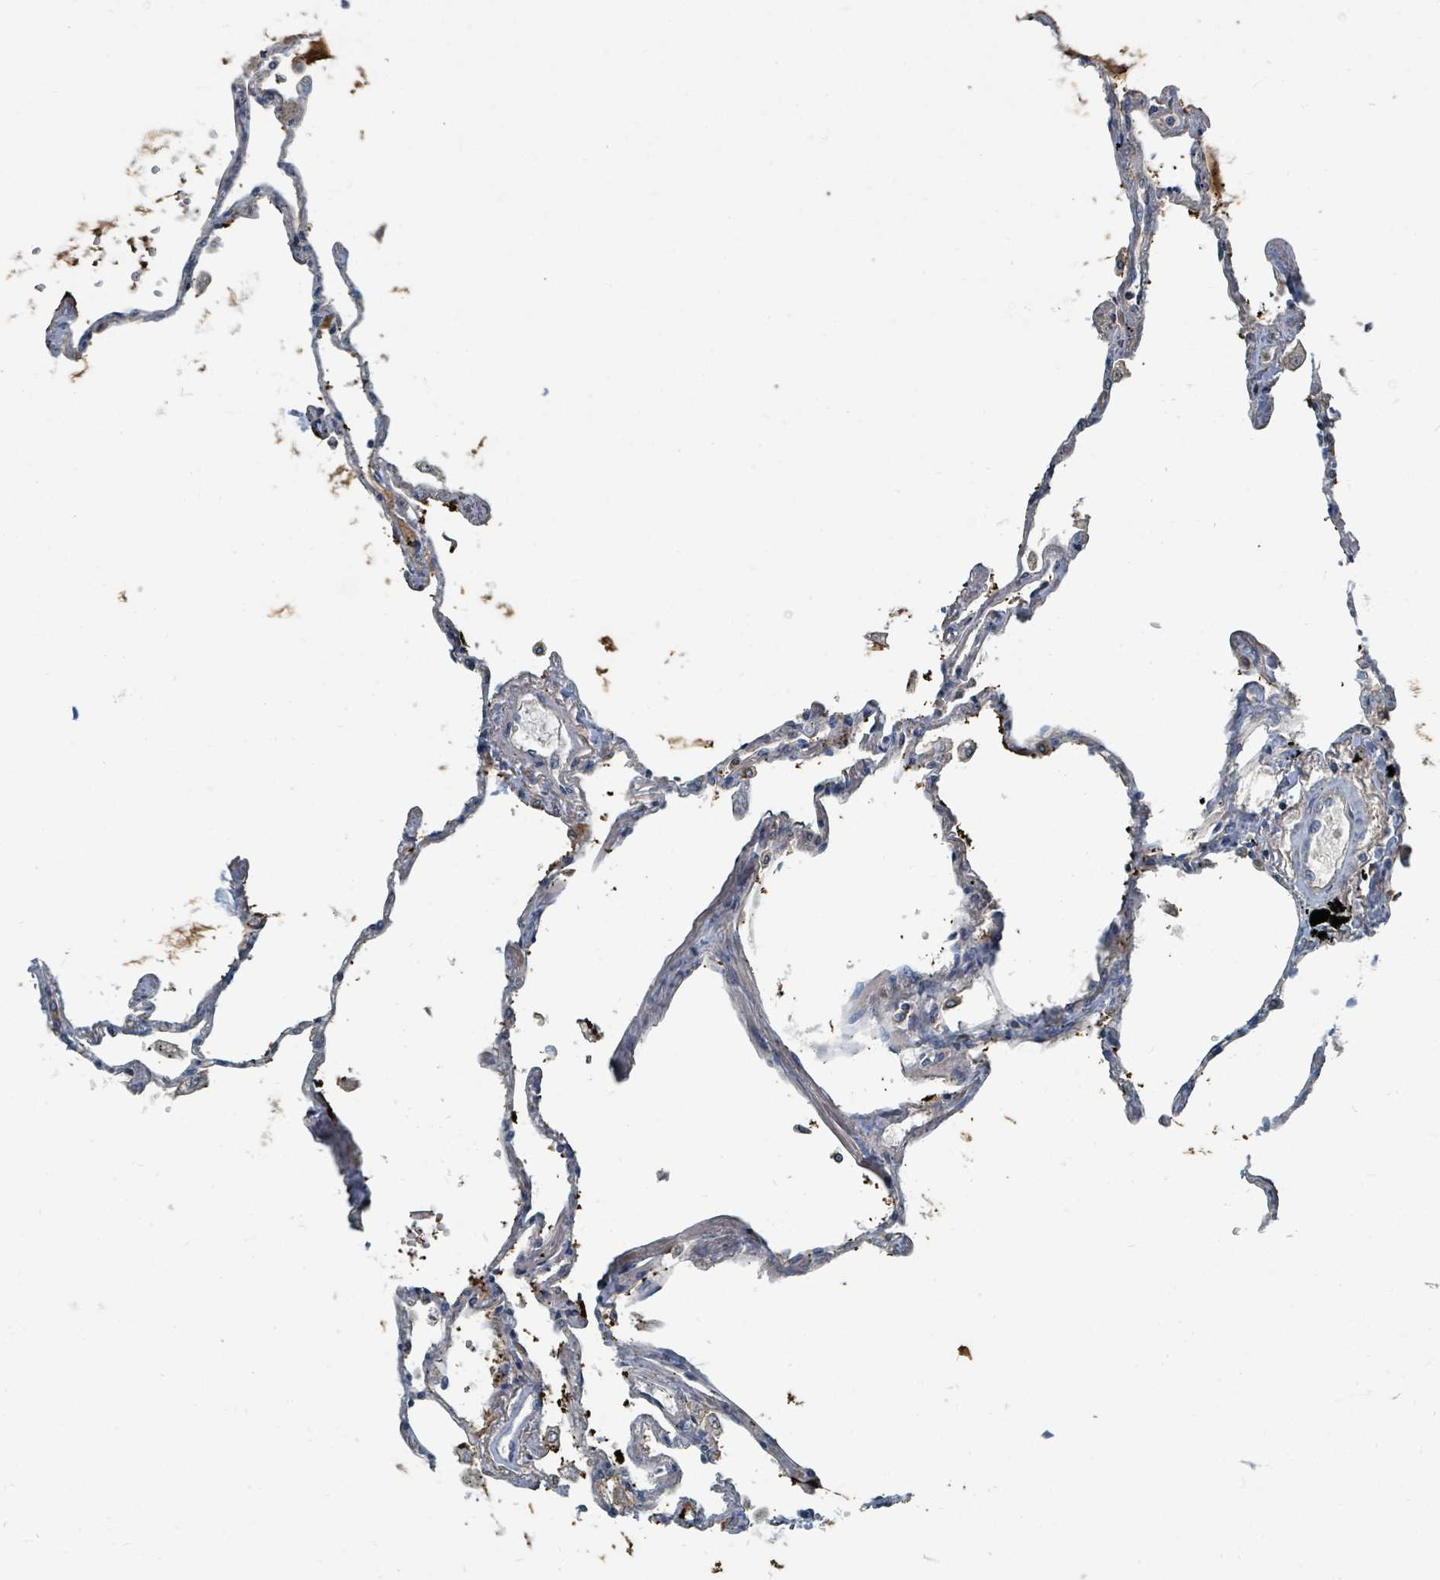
{"staining": {"intensity": "negative", "quantity": "none", "location": "none"}, "tissue": "lung", "cell_type": "Alveolar cells", "image_type": "normal", "snomed": [{"axis": "morphology", "description": "Normal tissue, NOS"}, {"axis": "topography", "description": "Lung"}], "caption": "IHC photomicrograph of unremarkable lung: human lung stained with DAB displays no significant protein positivity in alveolar cells.", "gene": "SLC25A23", "patient": {"sex": "female", "age": 67}}